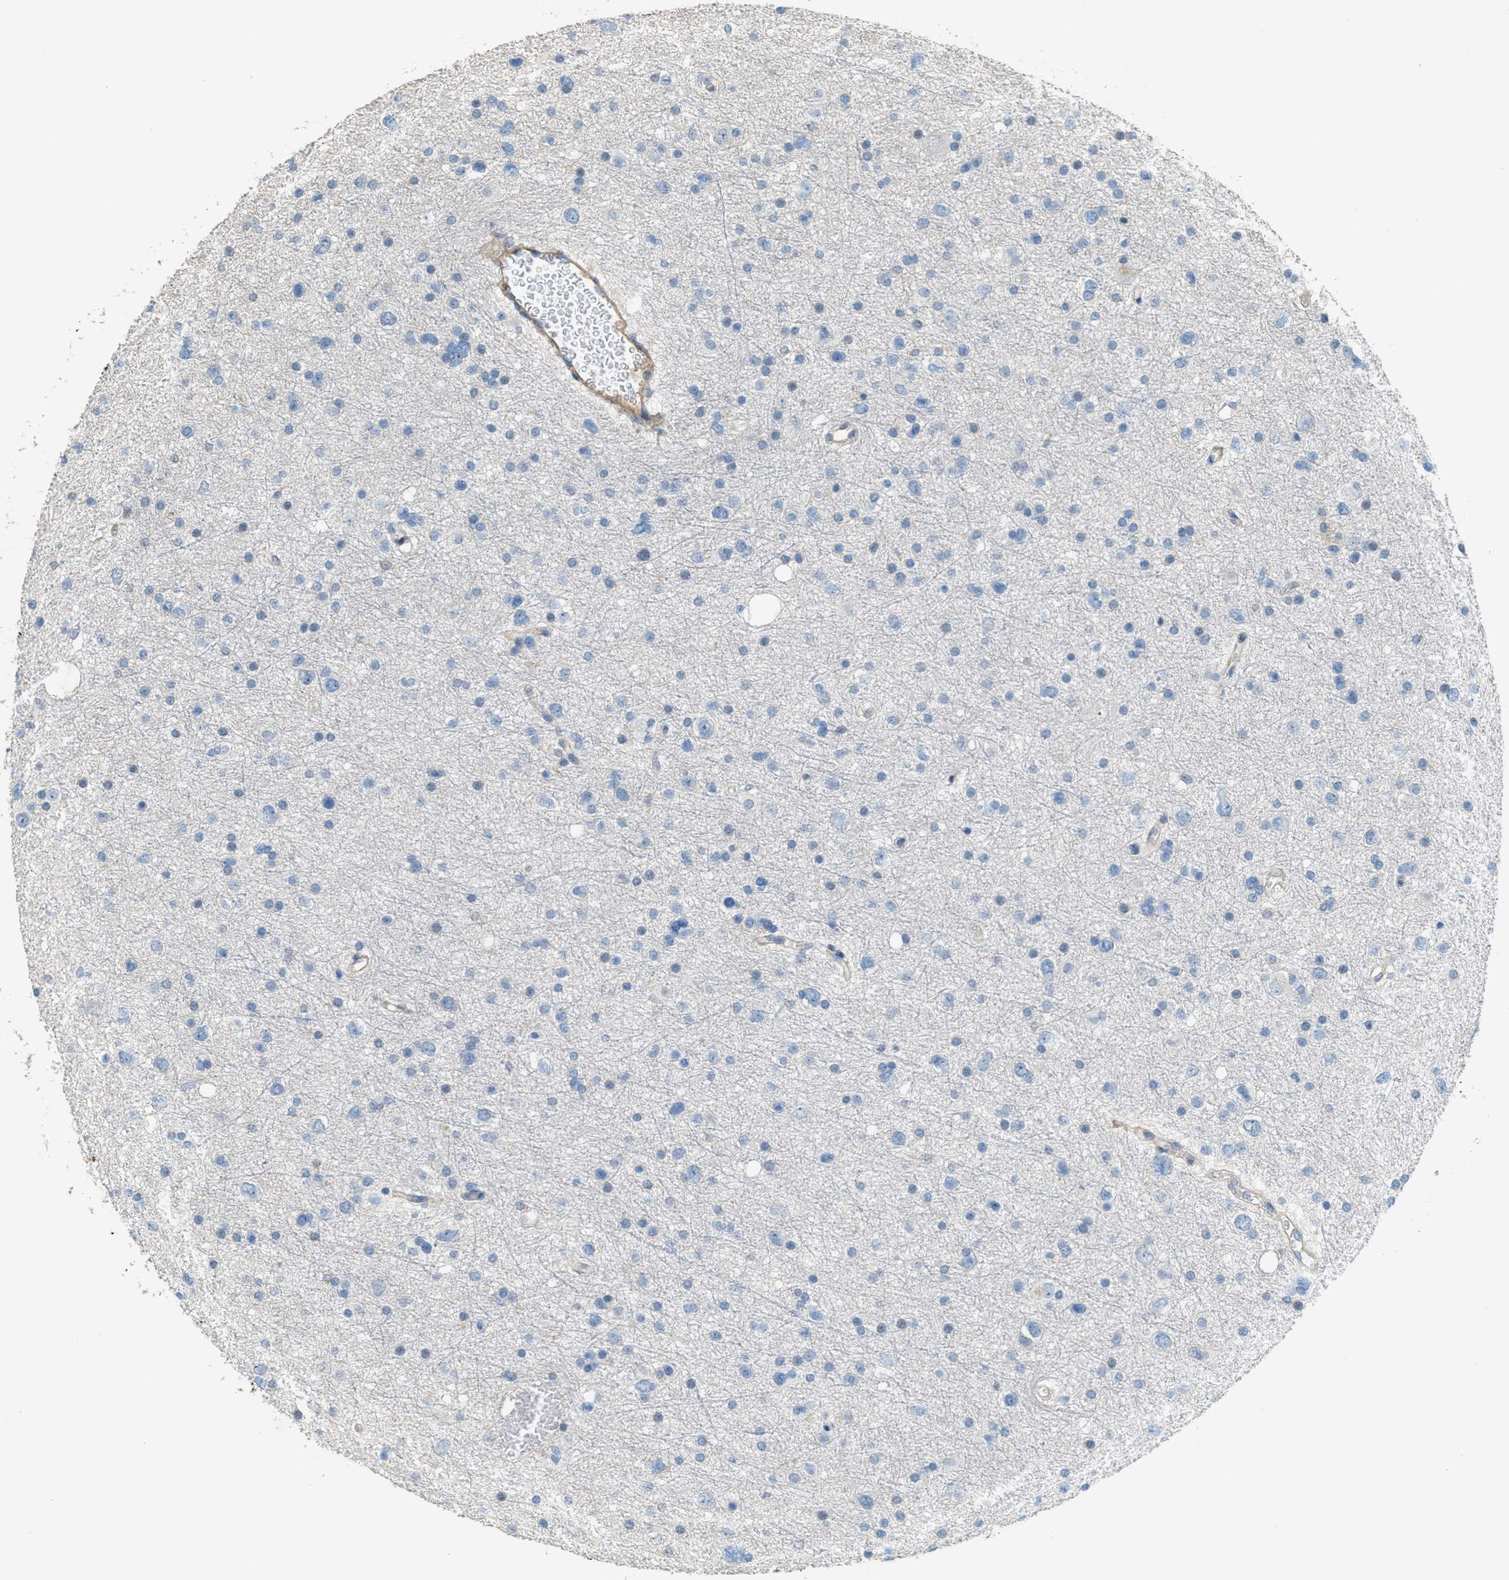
{"staining": {"intensity": "negative", "quantity": "none", "location": "none"}, "tissue": "glioma", "cell_type": "Tumor cells", "image_type": "cancer", "snomed": [{"axis": "morphology", "description": "Glioma, malignant, Low grade"}, {"axis": "topography", "description": "Brain"}], "caption": "This is an immunohistochemistry photomicrograph of human malignant low-grade glioma. There is no expression in tumor cells.", "gene": "ADCY5", "patient": {"sex": "female", "age": 37}}